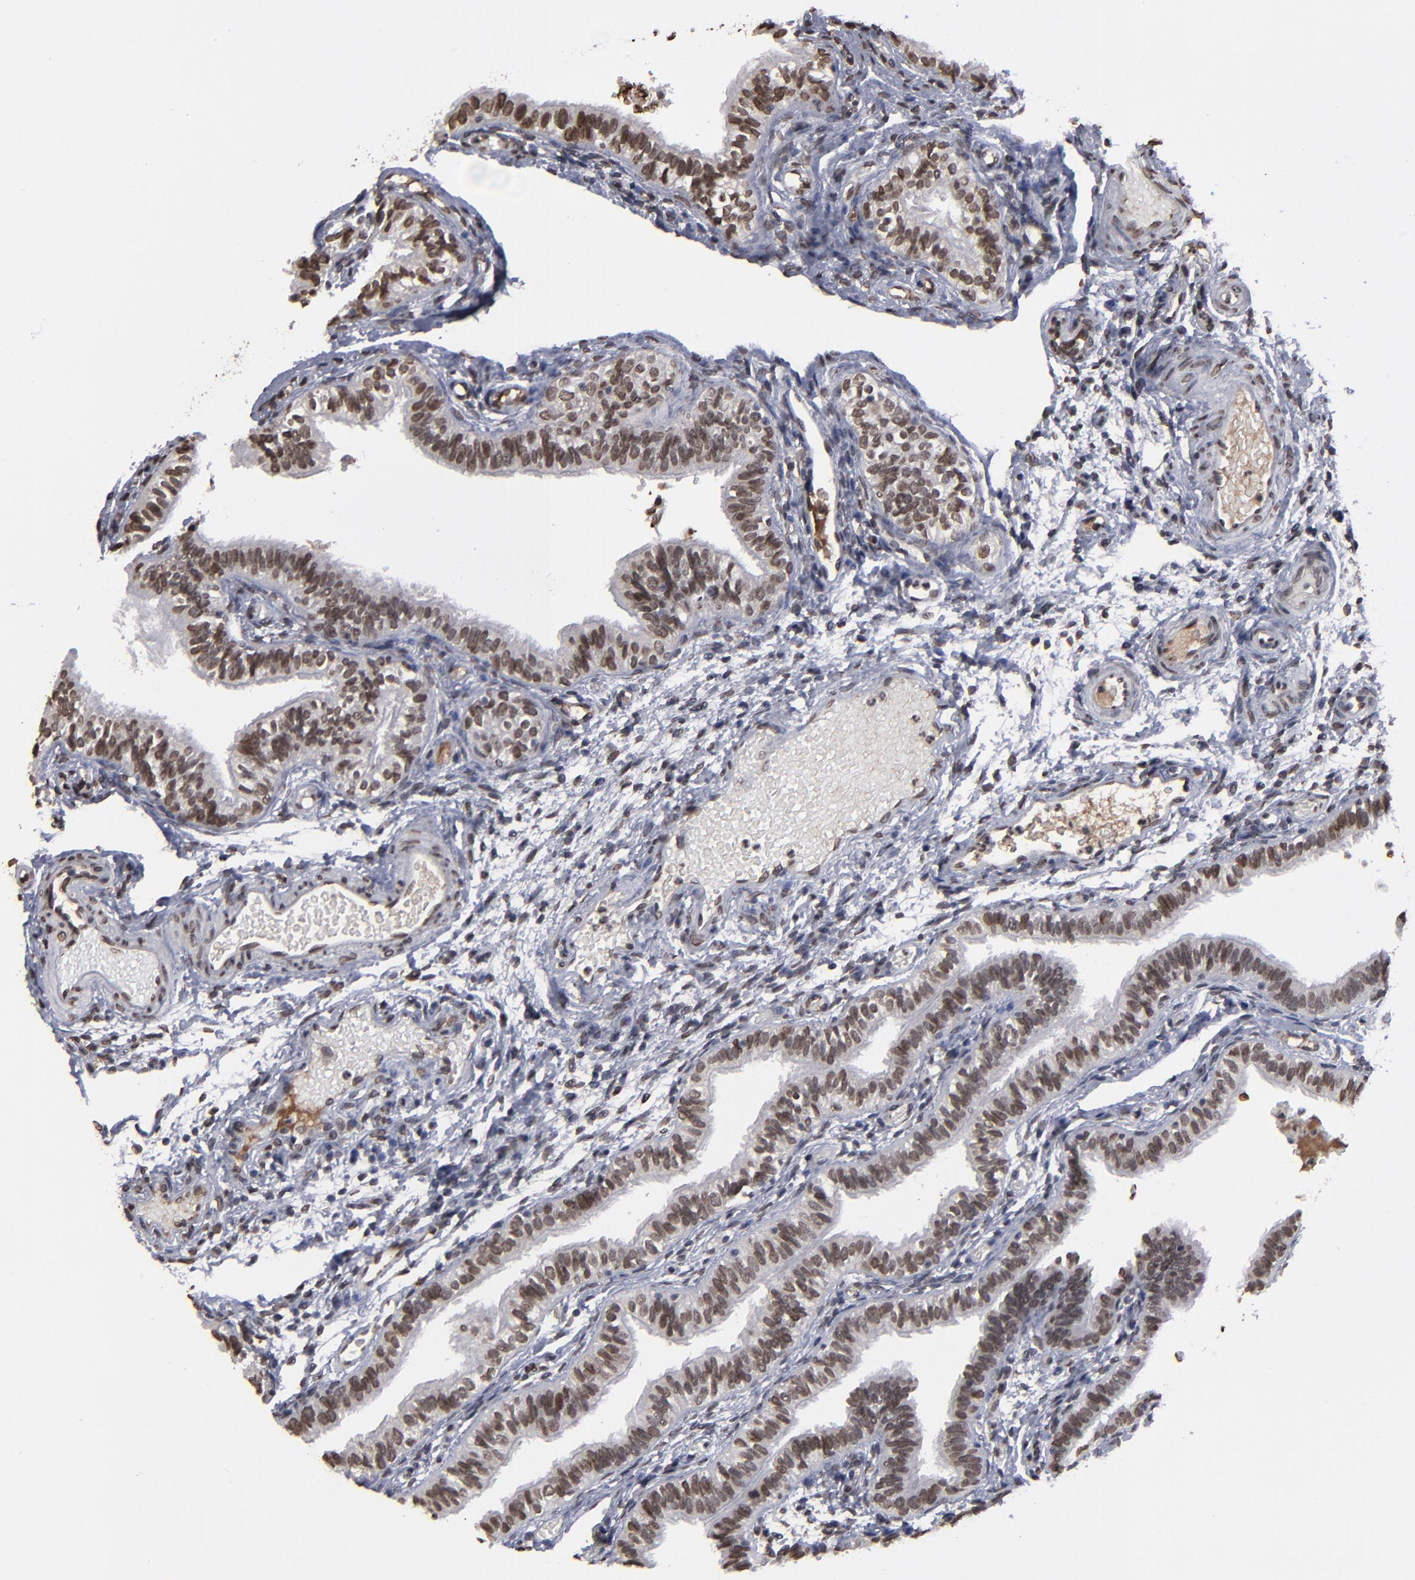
{"staining": {"intensity": "moderate", "quantity": ">75%", "location": "nuclear"}, "tissue": "fallopian tube", "cell_type": "Glandular cells", "image_type": "normal", "snomed": [{"axis": "morphology", "description": "Normal tissue, NOS"}, {"axis": "morphology", "description": "Dermoid, NOS"}, {"axis": "topography", "description": "Fallopian tube"}], "caption": "DAB immunohistochemical staining of unremarkable fallopian tube demonstrates moderate nuclear protein positivity in about >75% of glandular cells. (Brightfield microscopy of DAB IHC at high magnification).", "gene": "BAZ1A", "patient": {"sex": "female", "age": 33}}